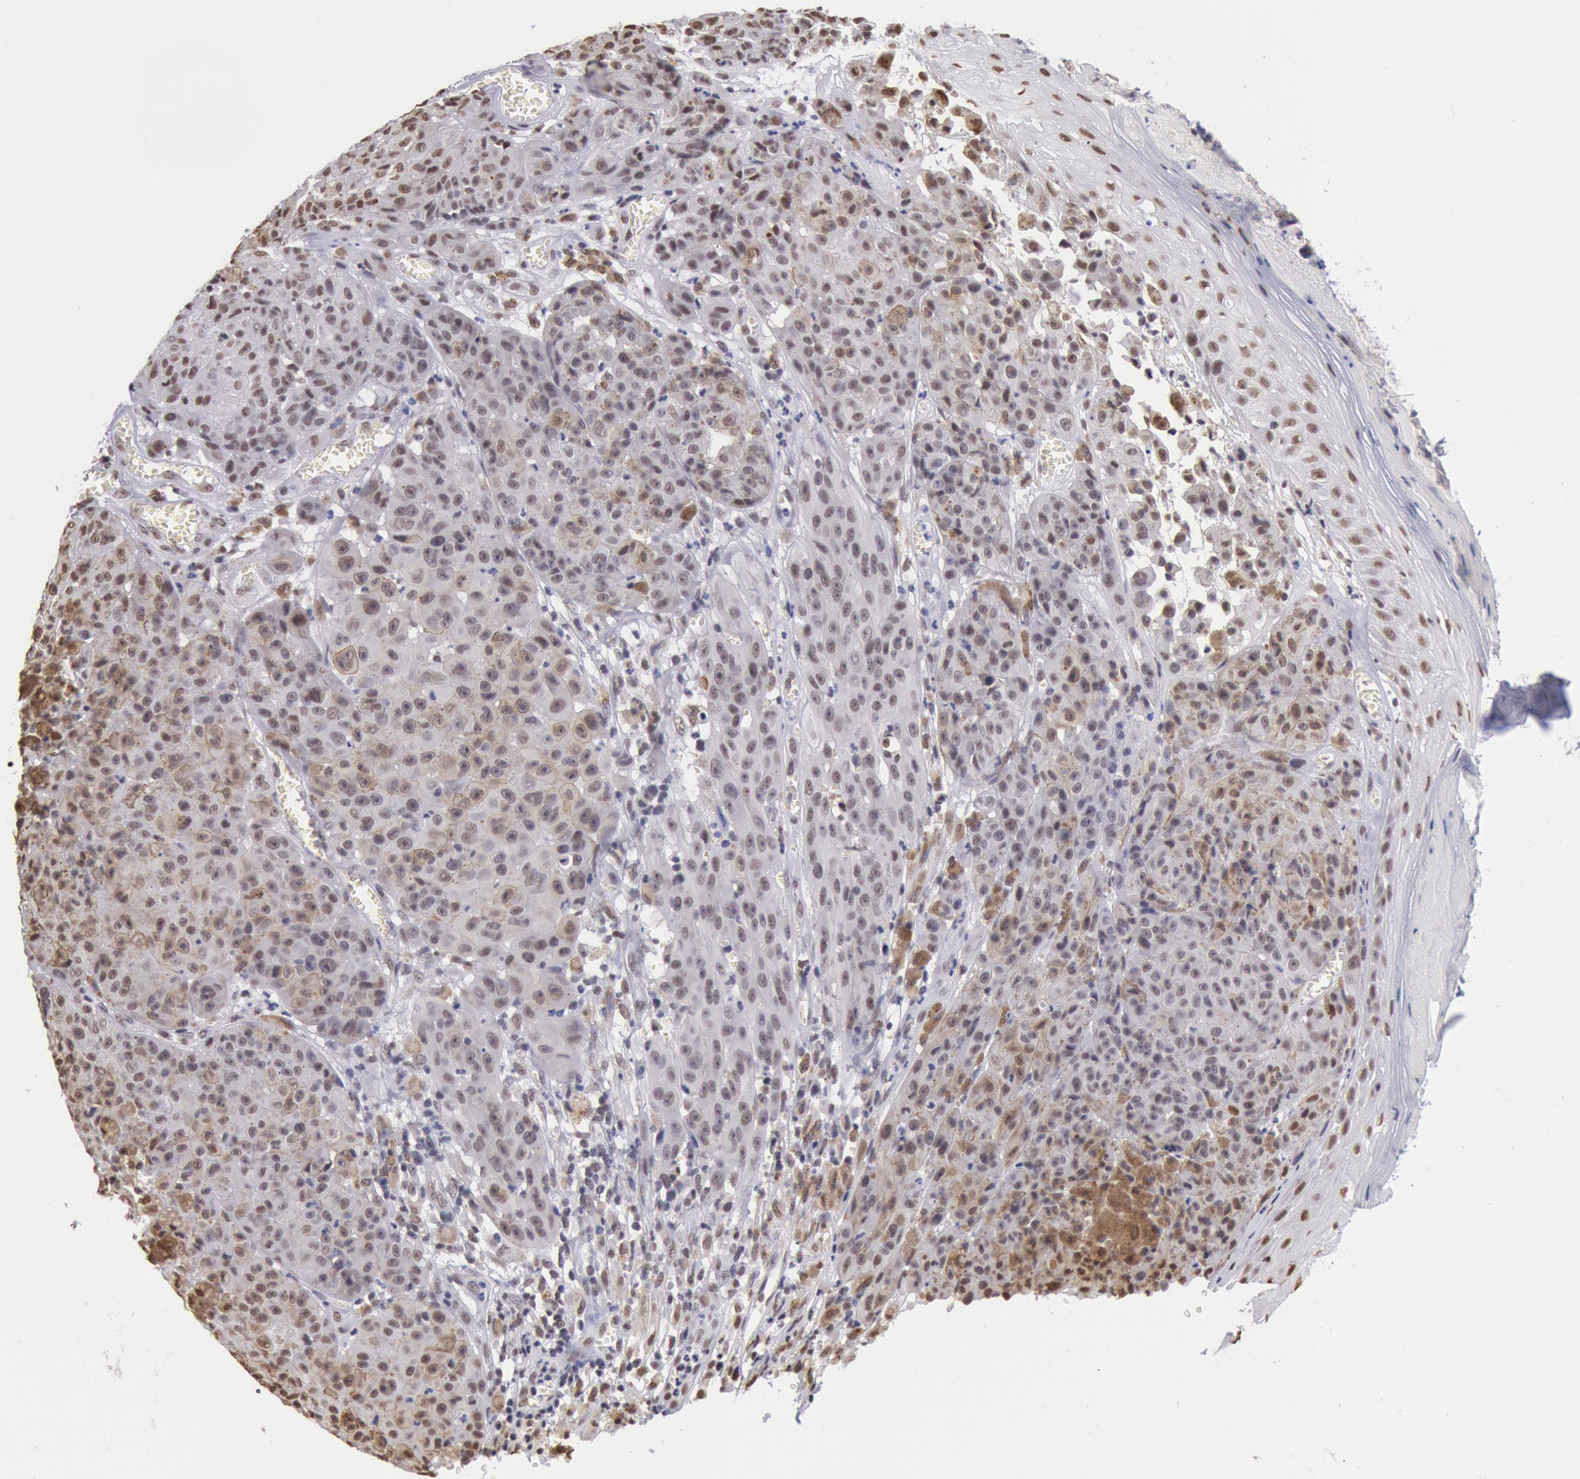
{"staining": {"intensity": "moderate", "quantity": ">75%", "location": "nuclear"}, "tissue": "melanoma", "cell_type": "Tumor cells", "image_type": "cancer", "snomed": [{"axis": "morphology", "description": "Malignant melanoma, NOS"}, {"axis": "topography", "description": "Skin"}], "caption": "Immunohistochemical staining of malignant melanoma shows medium levels of moderate nuclear positivity in approximately >75% of tumor cells.", "gene": "SNRPD3", "patient": {"sex": "male", "age": 64}}